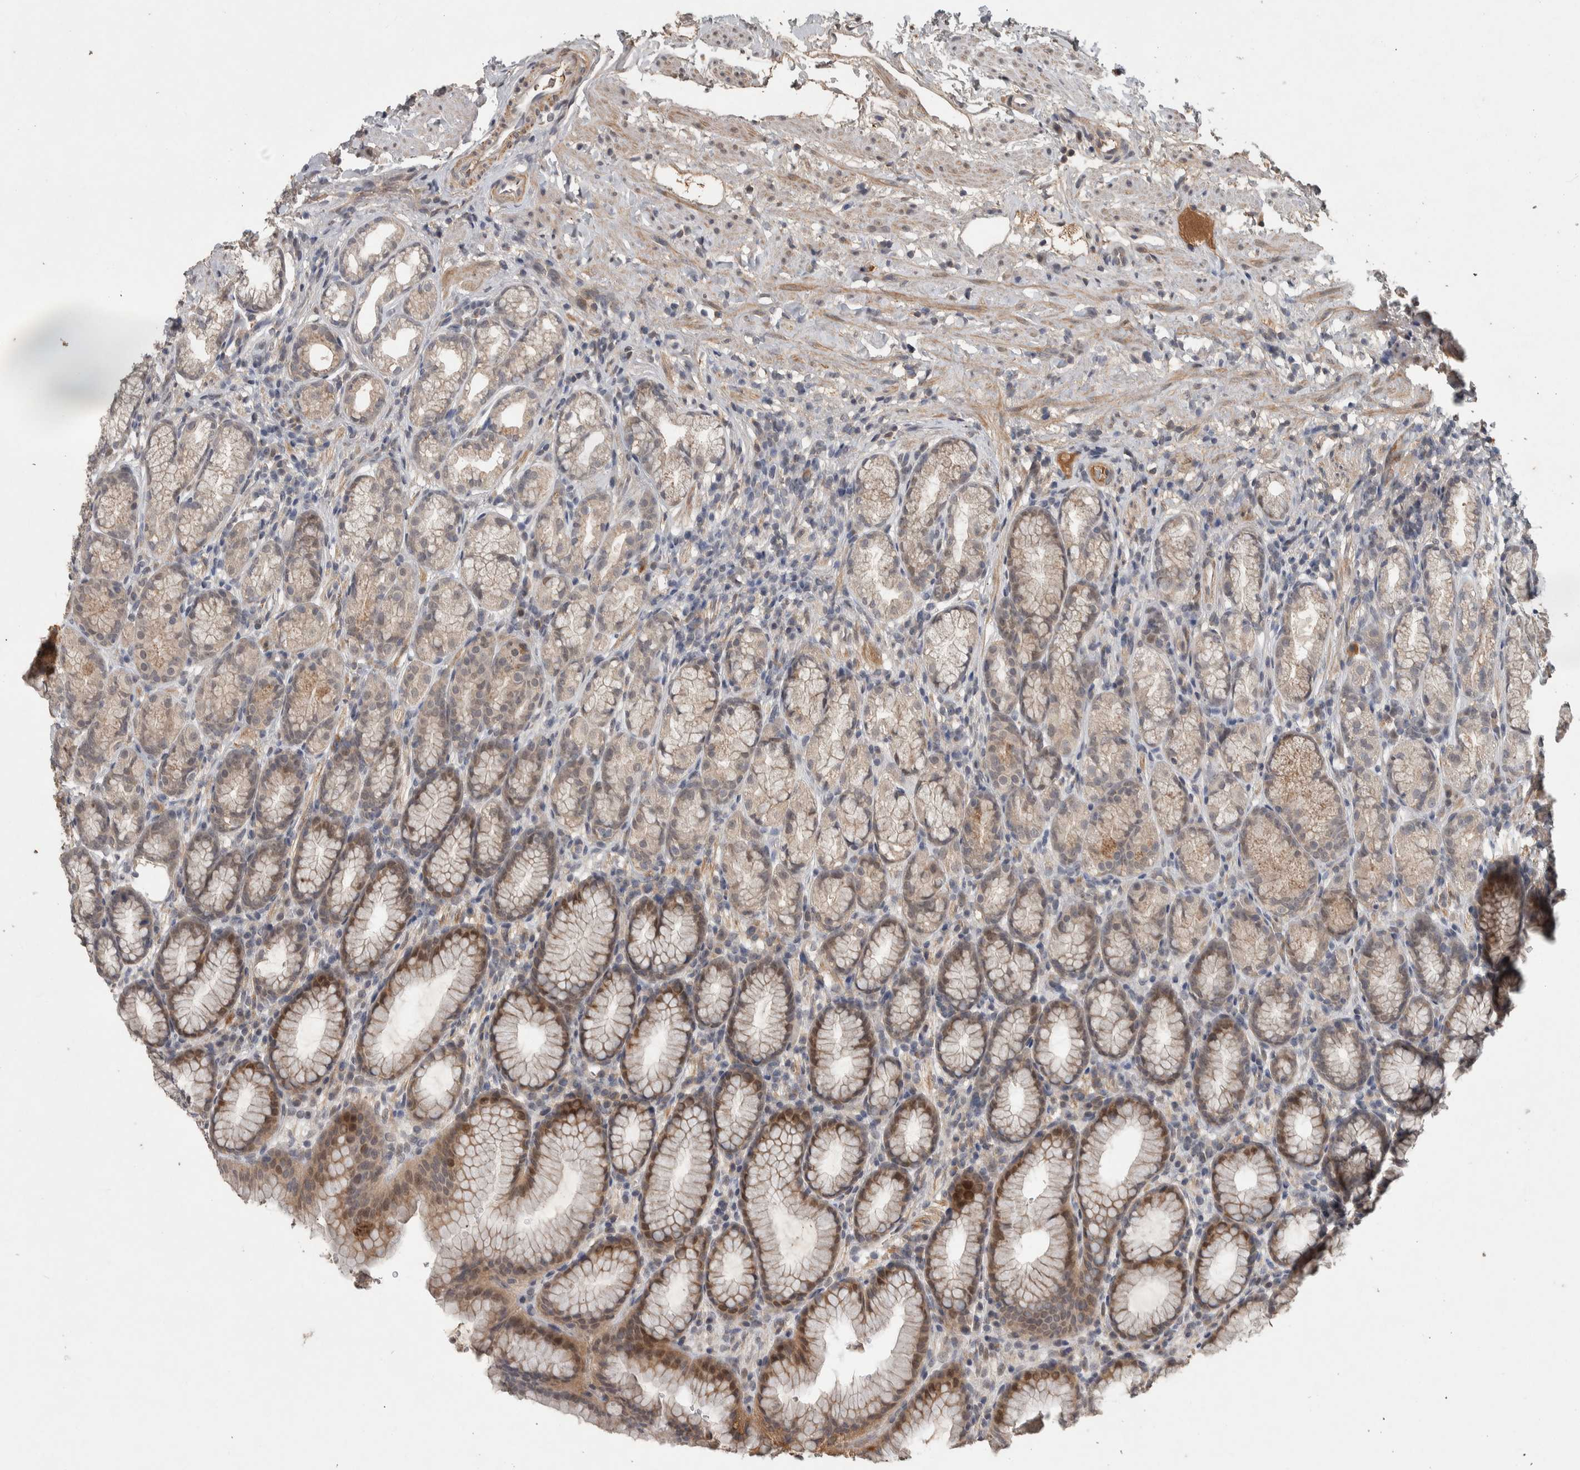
{"staining": {"intensity": "moderate", "quantity": "<25%", "location": "cytoplasmic/membranous"}, "tissue": "stomach", "cell_type": "Glandular cells", "image_type": "normal", "snomed": [{"axis": "morphology", "description": "Normal tissue, NOS"}, {"axis": "topography", "description": "Stomach"}], "caption": "An image of human stomach stained for a protein reveals moderate cytoplasmic/membranous brown staining in glandular cells.", "gene": "CHRM3", "patient": {"sex": "male", "age": 42}}